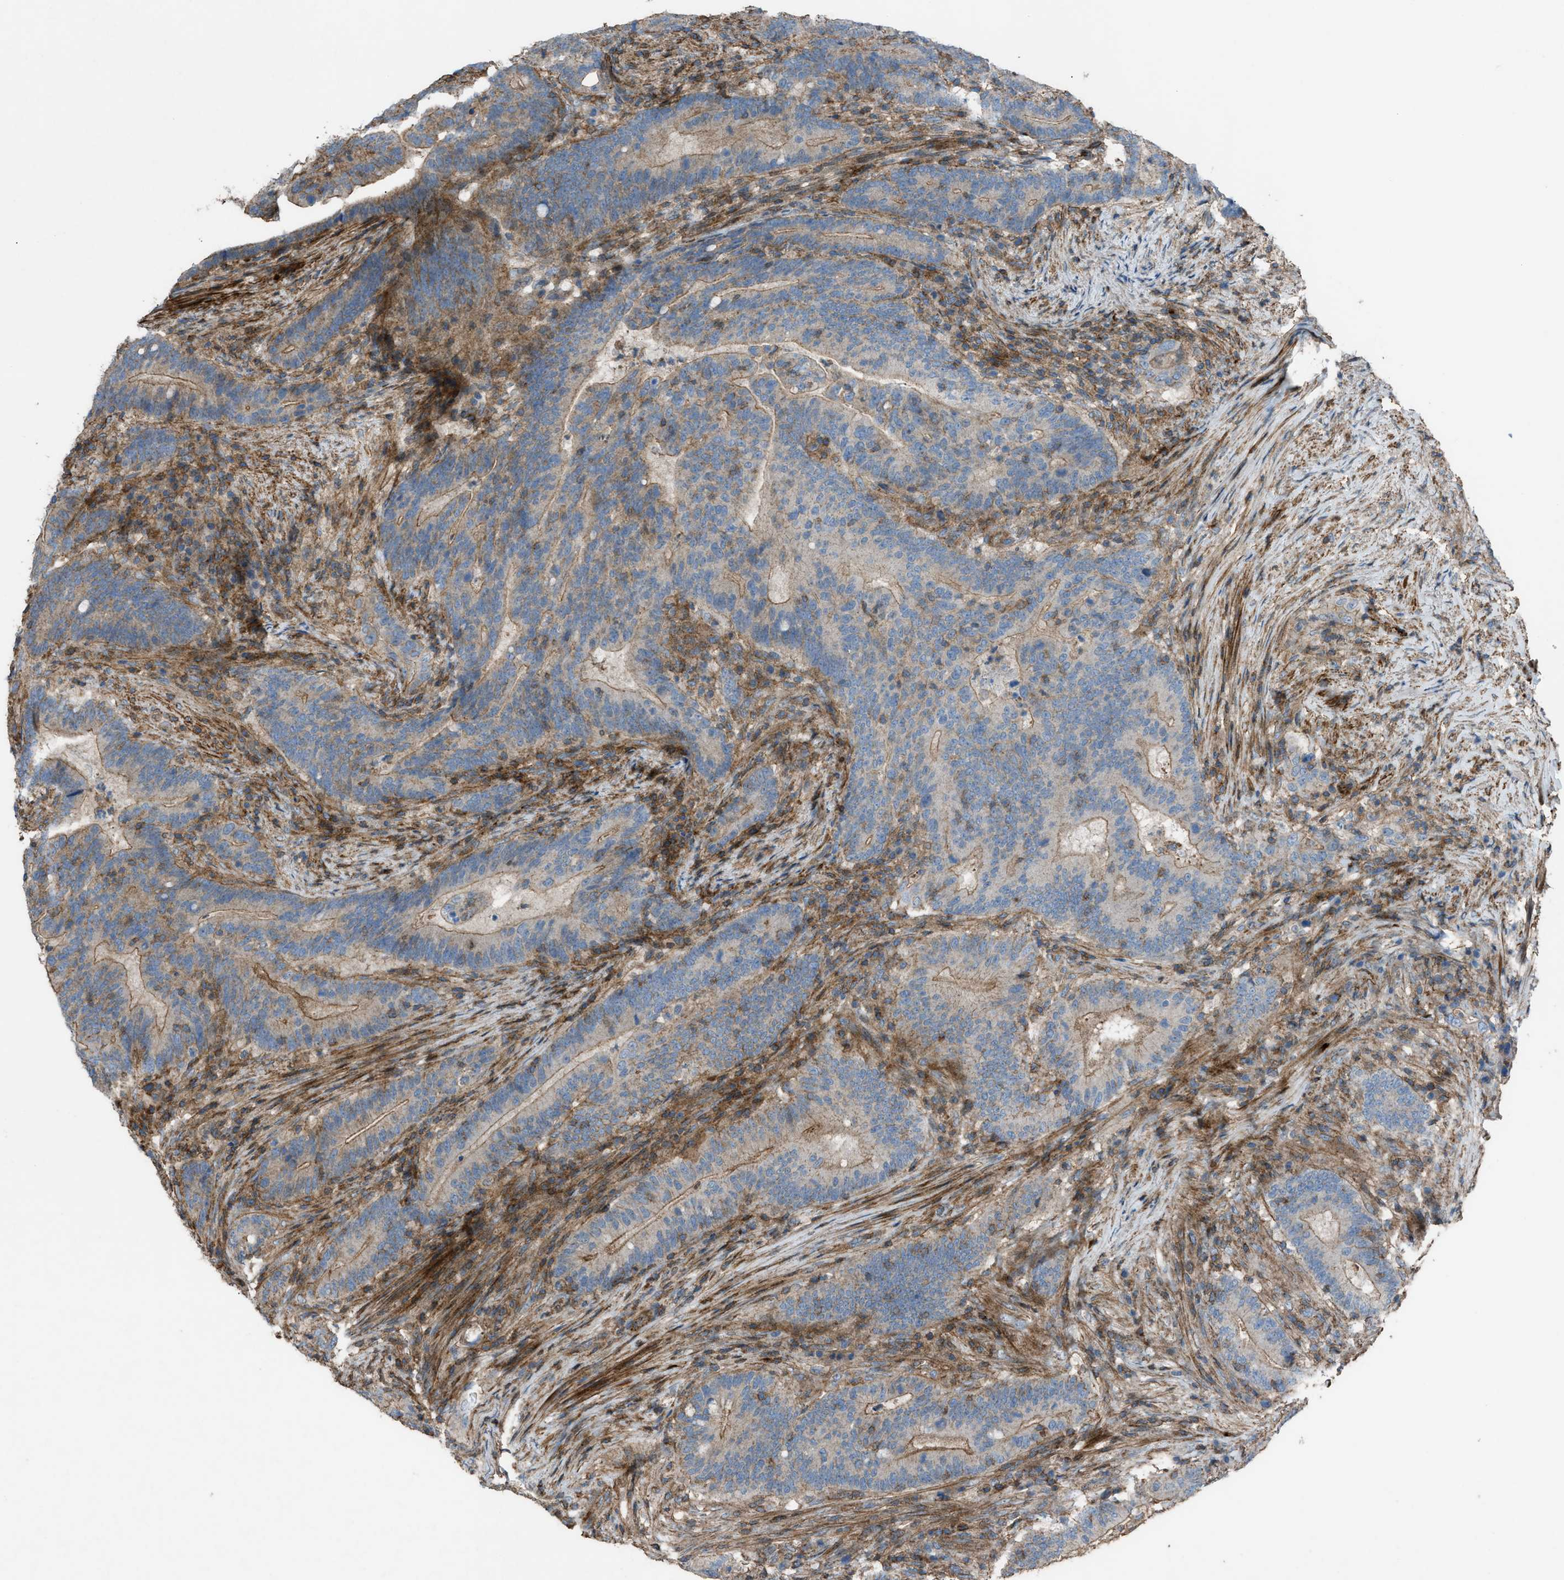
{"staining": {"intensity": "weak", "quantity": ">75%", "location": "cytoplasmic/membranous"}, "tissue": "colorectal cancer", "cell_type": "Tumor cells", "image_type": "cancer", "snomed": [{"axis": "morphology", "description": "Normal tissue, NOS"}, {"axis": "morphology", "description": "Adenocarcinoma, NOS"}, {"axis": "topography", "description": "Colon"}], "caption": "Immunohistochemical staining of colorectal cancer exhibits low levels of weak cytoplasmic/membranous staining in approximately >75% of tumor cells.", "gene": "NCK2", "patient": {"sex": "female", "age": 66}}